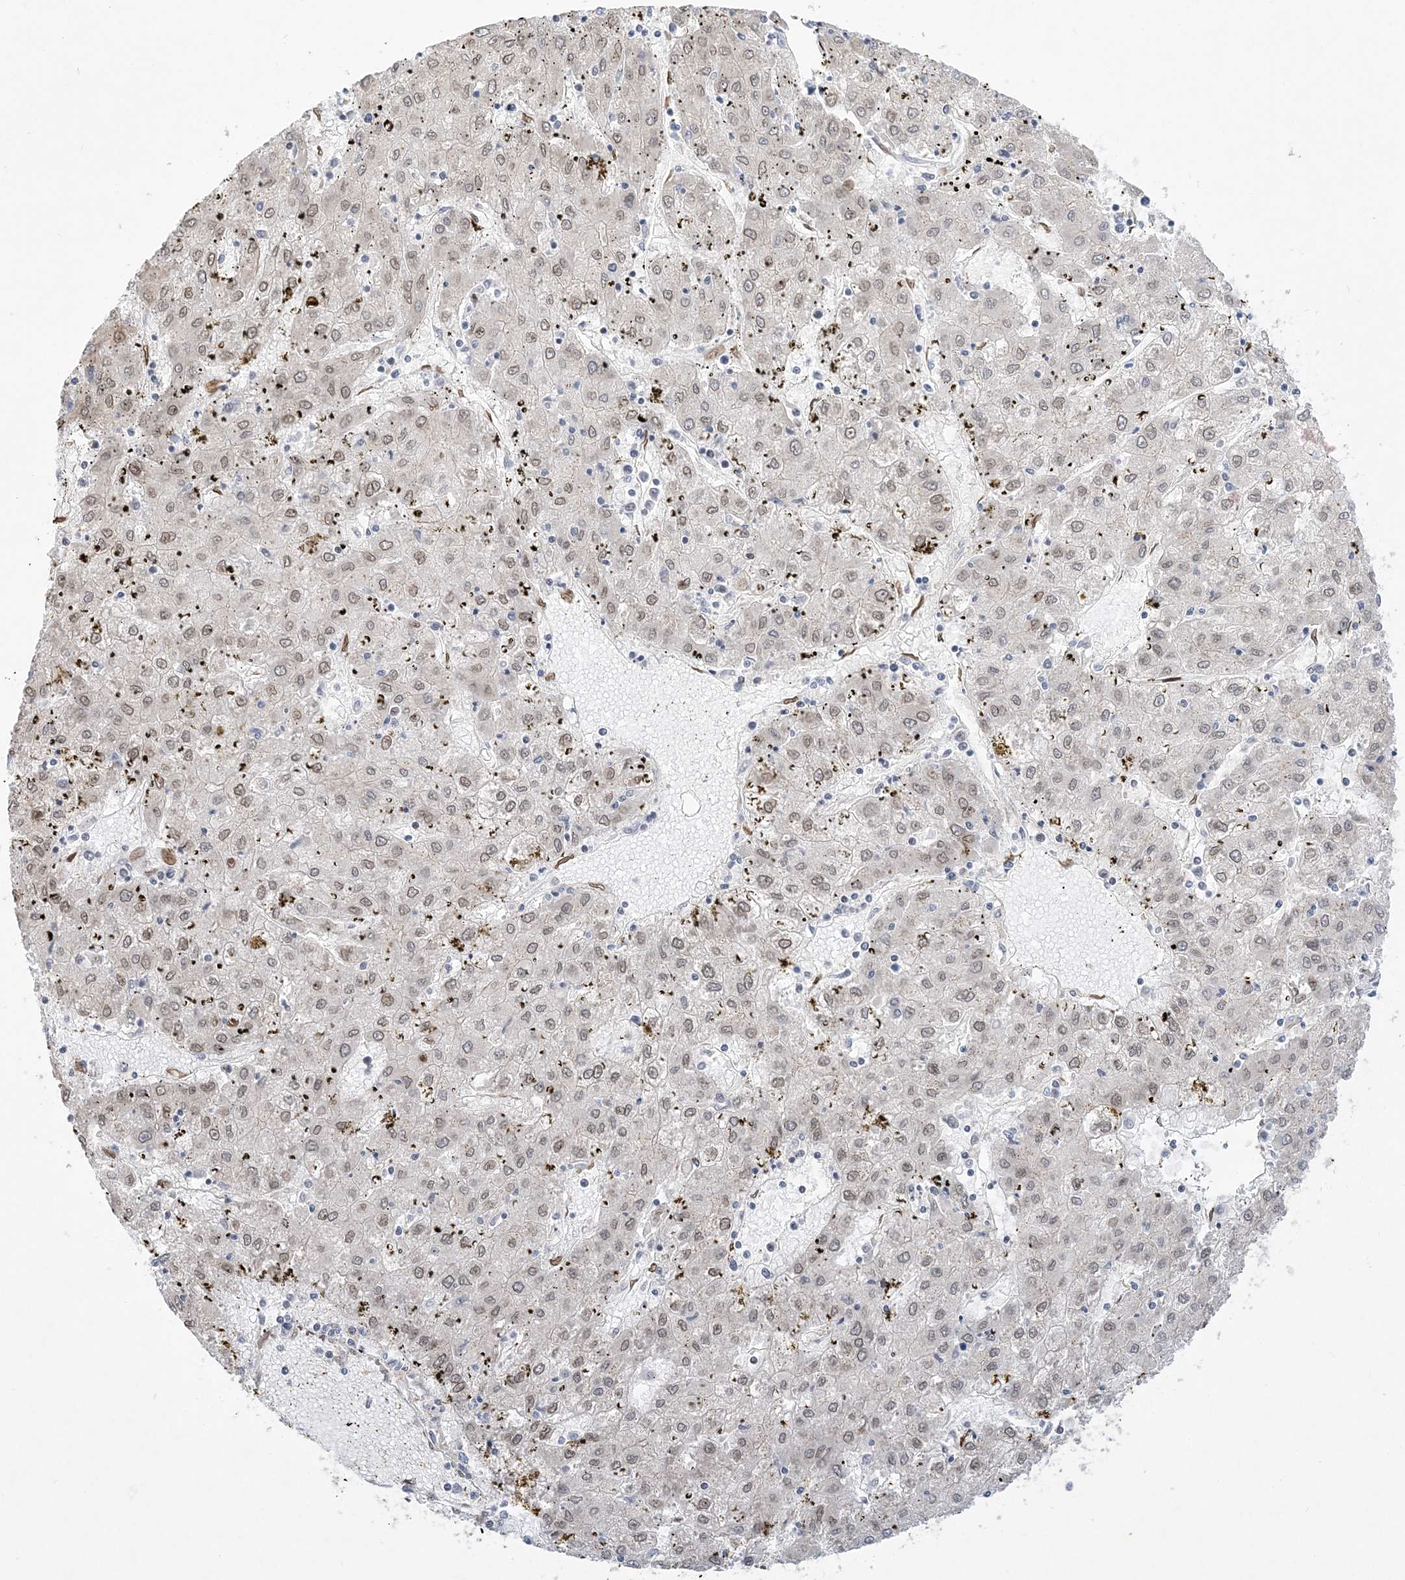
{"staining": {"intensity": "weak", "quantity": "25%-75%", "location": "nuclear"}, "tissue": "liver cancer", "cell_type": "Tumor cells", "image_type": "cancer", "snomed": [{"axis": "morphology", "description": "Carcinoma, Hepatocellular, NOS"}, {"axis": "topography", "description": "Liver"}], "caption": "Human liver hepatocellular carcinoma stained with a brown dye shows weak nuclear positive expression in approximately 25%-75% of tumor cells.", "gene": "WAC", "patient": {"sex": "male", "age": 72}}